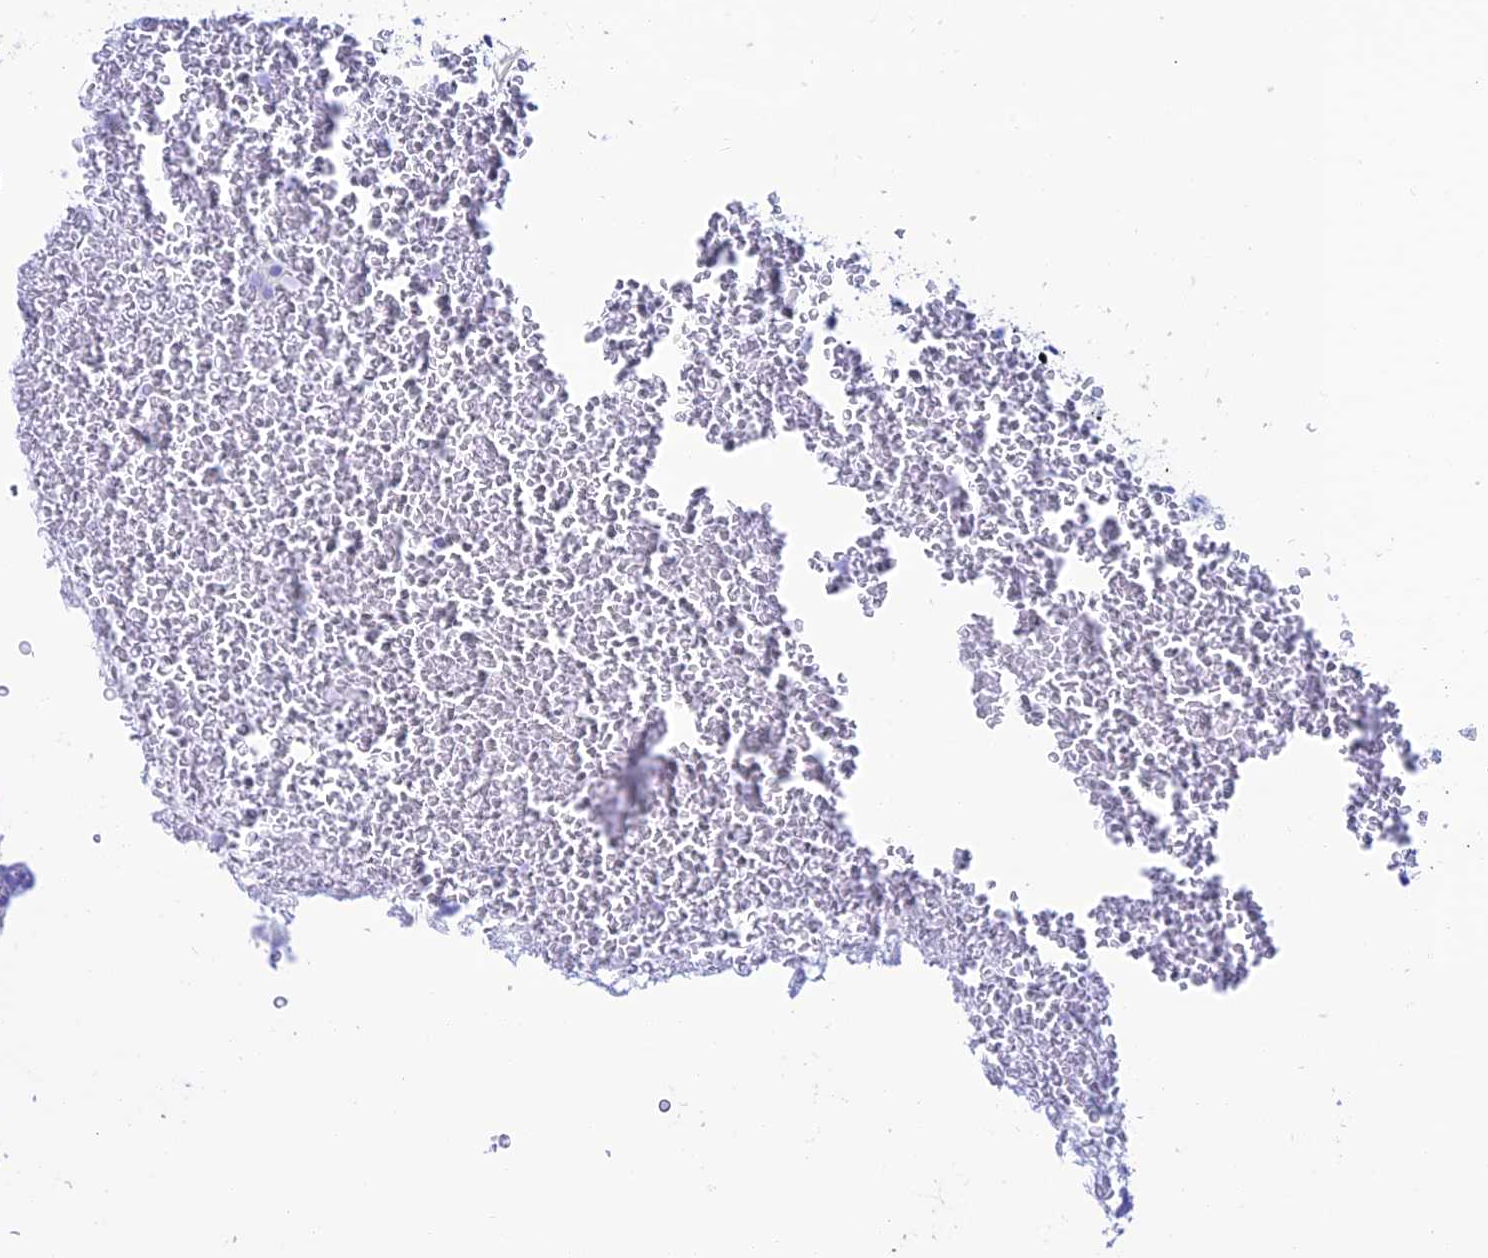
{"staining": {"intensity": "moderate", "quantity": "<25%", "location": "cytoplasmic/membranous"}, "tissue": "urothelial cancer", "cell_type": "Tumor cells", "image_type": "cancer", "snomed": [{"axis": "morphology", "description": "Urothelial carcinoma, Low grade"}, {"axis": "topography", "description": "Urinary bladder"}], "caption": "Urothelial cancer stained with DAB immunohistochemistry shows low levels of moderate cytoplasmic/membranous staining in about <25% of tumor cells.", "gene": "NXPE4", "patient": {"sex": "male", "age": 78}}